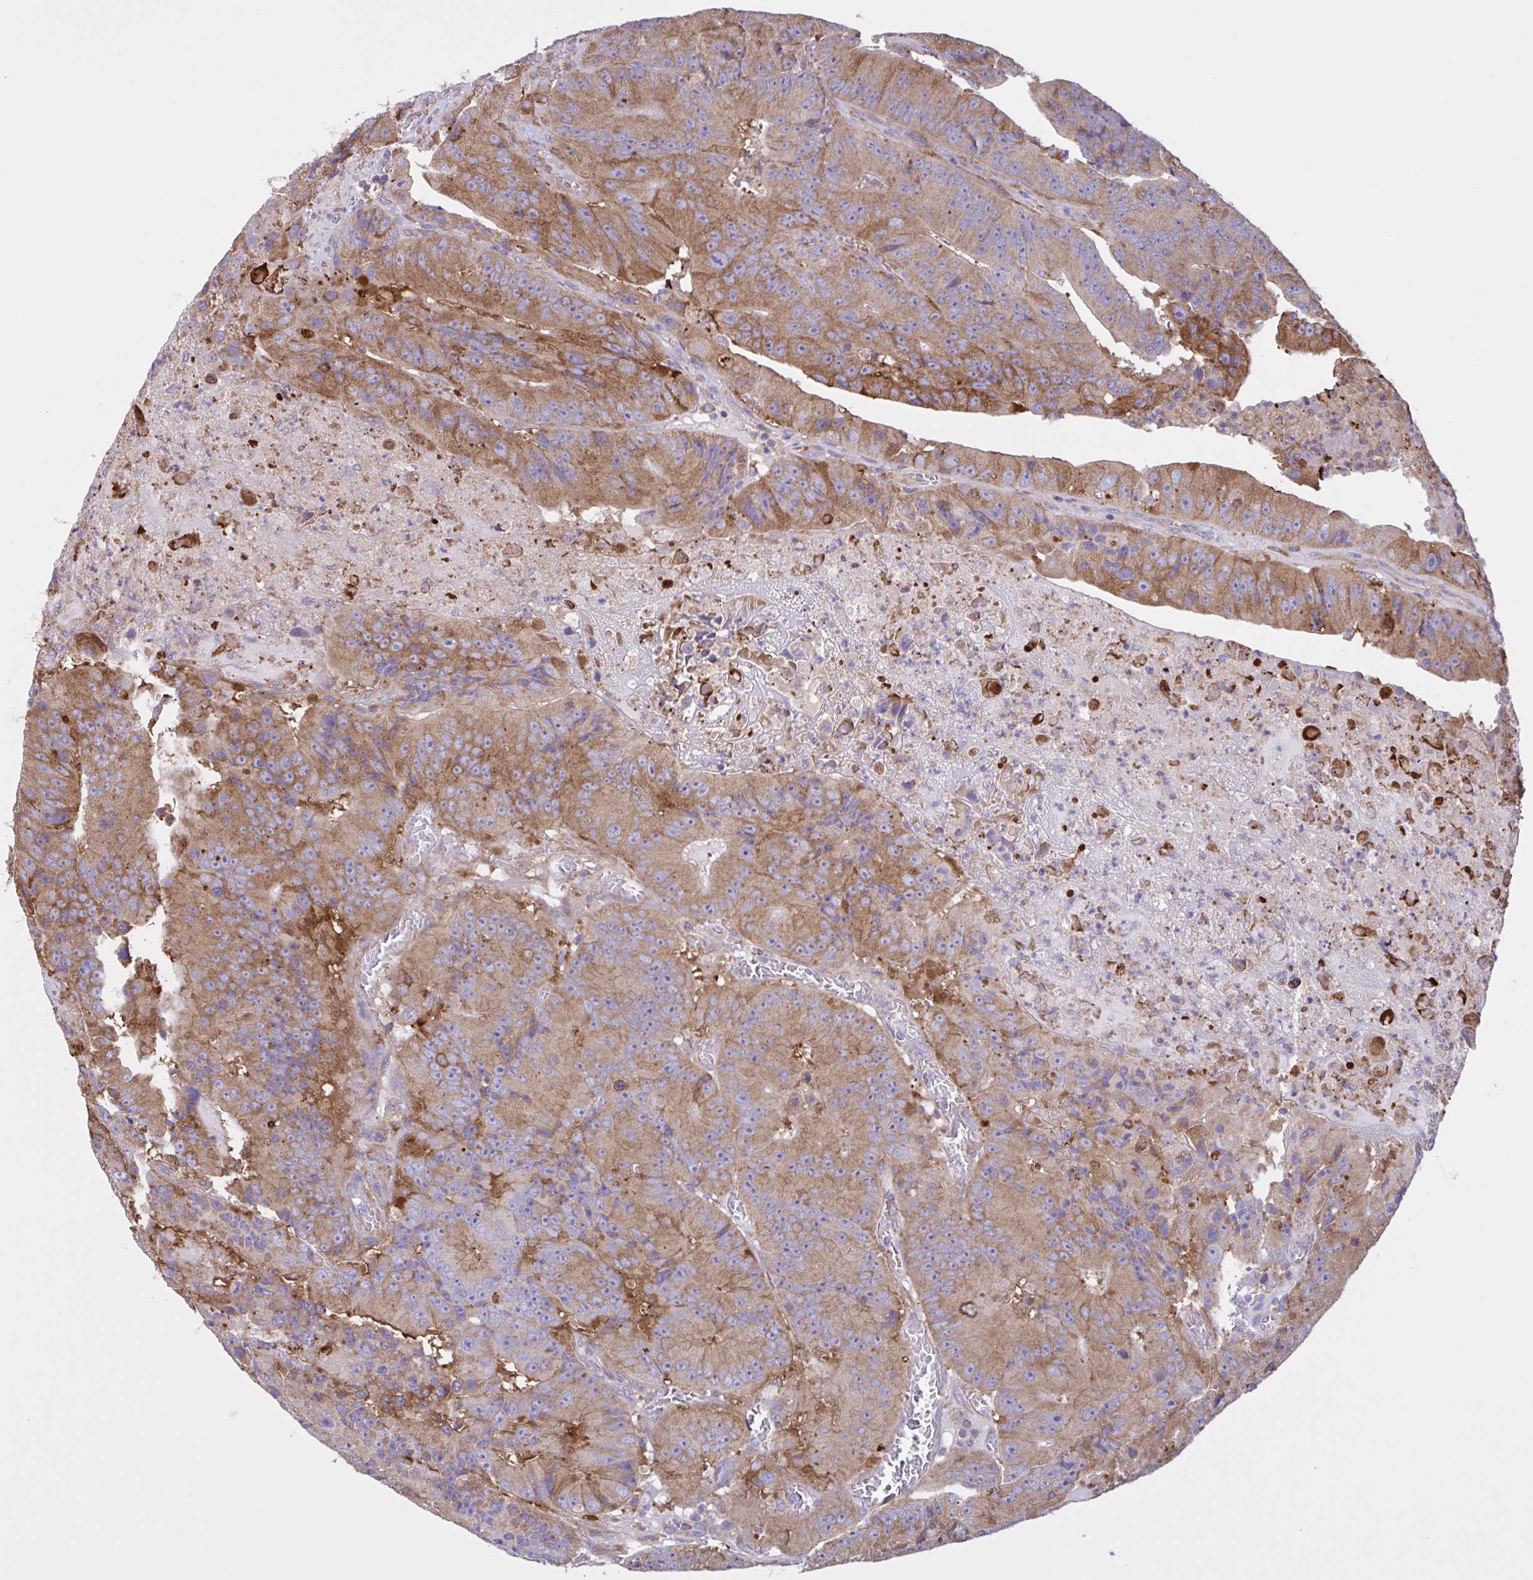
{"staining": {"intensity": "moderate", "quantity": ">75%", "location": "cytoplasmic/membranous"}, "tissue": "colorectal cancer", "cell_type": "Tumor cells", "image_type": "cancer", "snomed": [{"axis": "morphology", "description": "Adenocarcinoma, NOS"}, {"axis": "topography", "description": "Colon"}], "caption": "An immunohistochemistry (IHC) histopathology image of tumor tissue is shown. Protein staining in brown shows moderate cytoplasmic/membranous positivity in colorectal adenocarcinoma within tumor cells.", "gene": "OR51M1", "patient": {"sex": "female", "age": 86}}